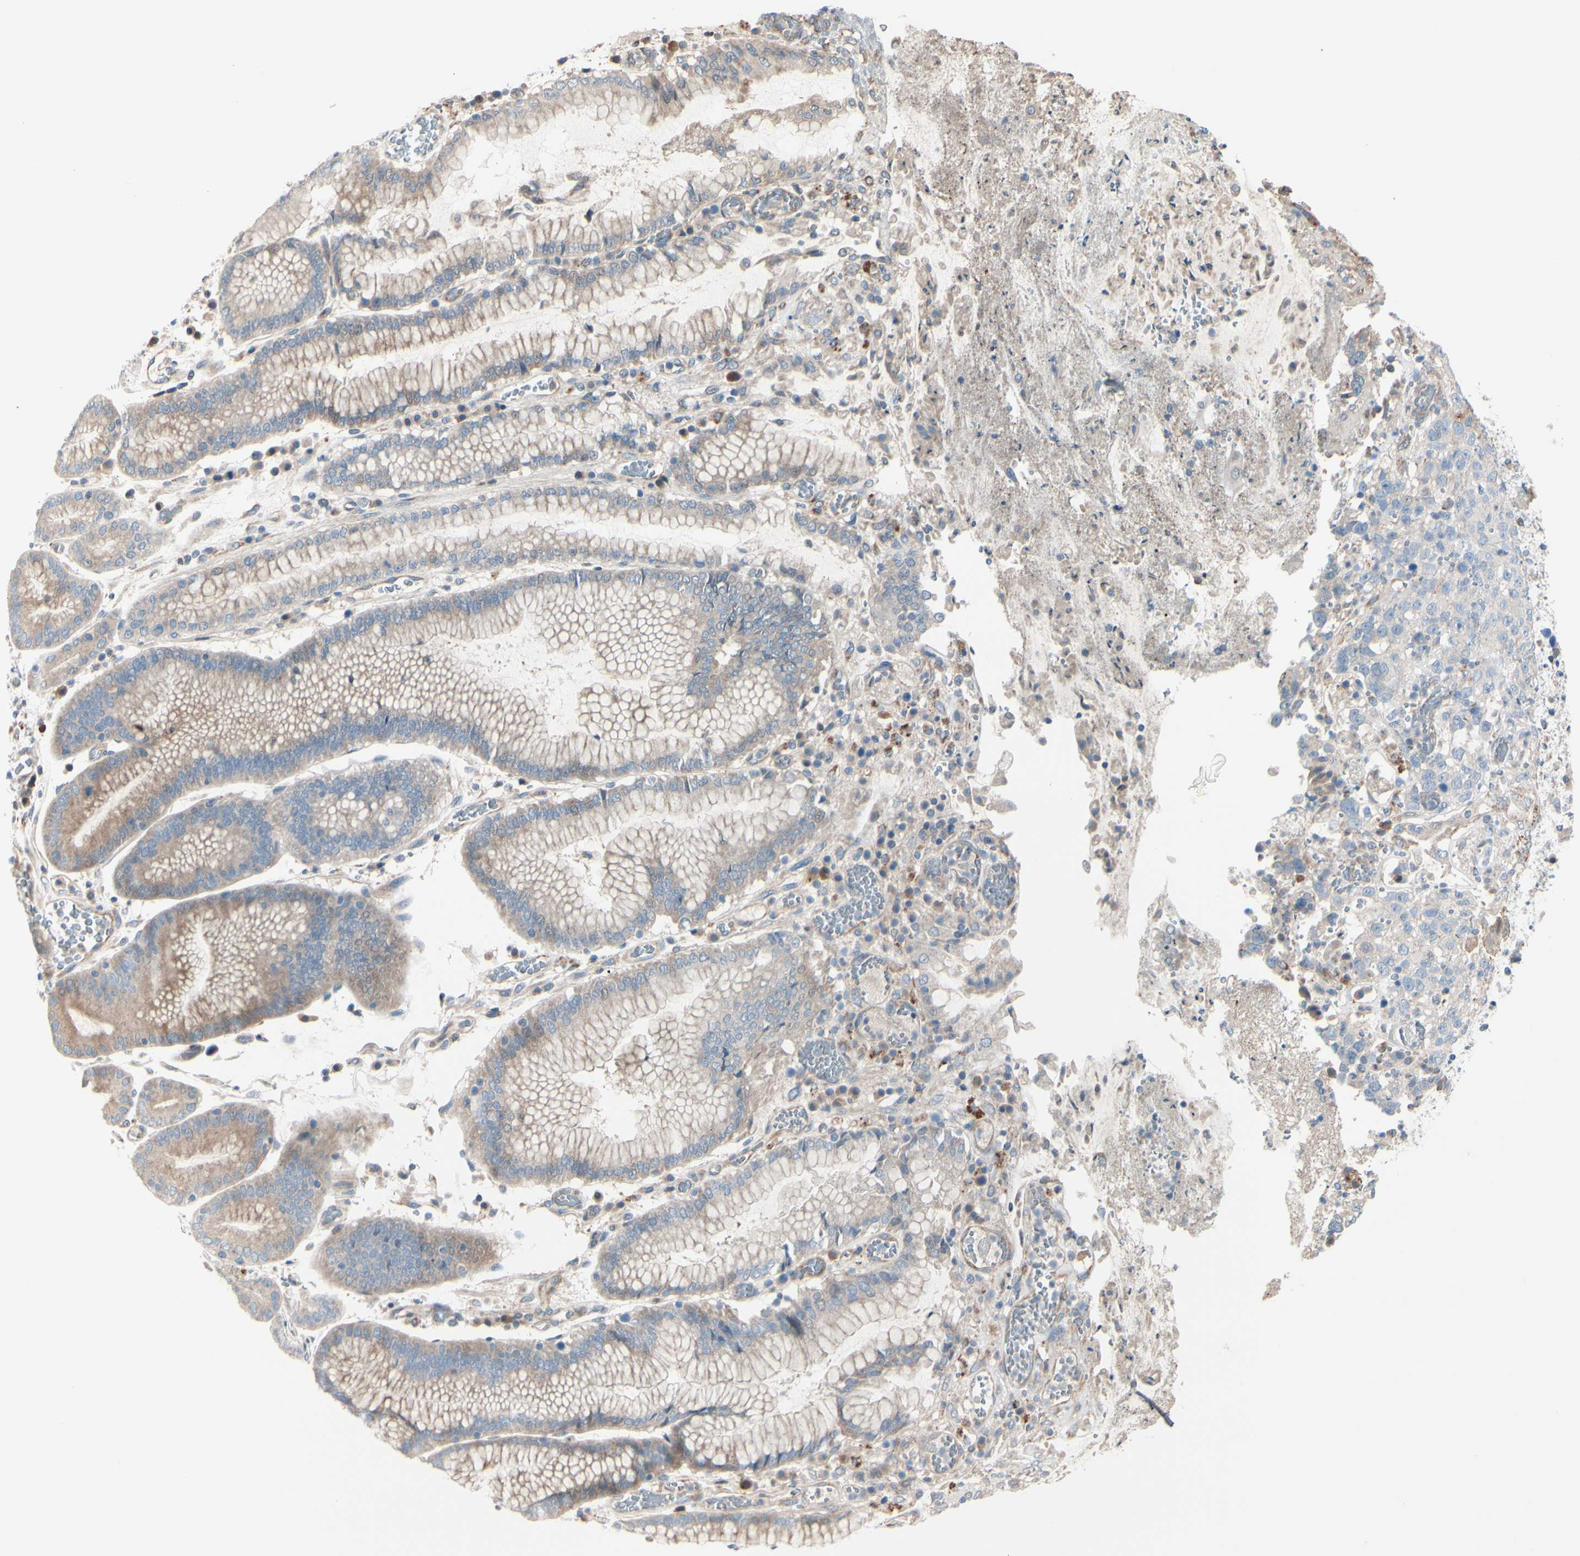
{"staining": {"intensity": "weak", "quantity": ">75%", "location": "cytoplasmic/membranous"}, "tissue": "stomach cancer", "cell_type": "Tumor cells", "image_type": "cancer", "snomed": [{"axis": "morphology", "description": "Normal tissue, NOS"}, {"axis": "morphology", "description": "Adenocarcinoma, NOS"}, {"axis": "topography", "description": "Stomach"}], "caption": "Immunohistochemical staining of stomach cancer (adenocarcinoma) demonstrates low levels of weak cytoplasmic/membranous expression in approximately >75% of tumor cells.", "gene": "EPHA3", "patient": {"sex": "male", "age": 48}}